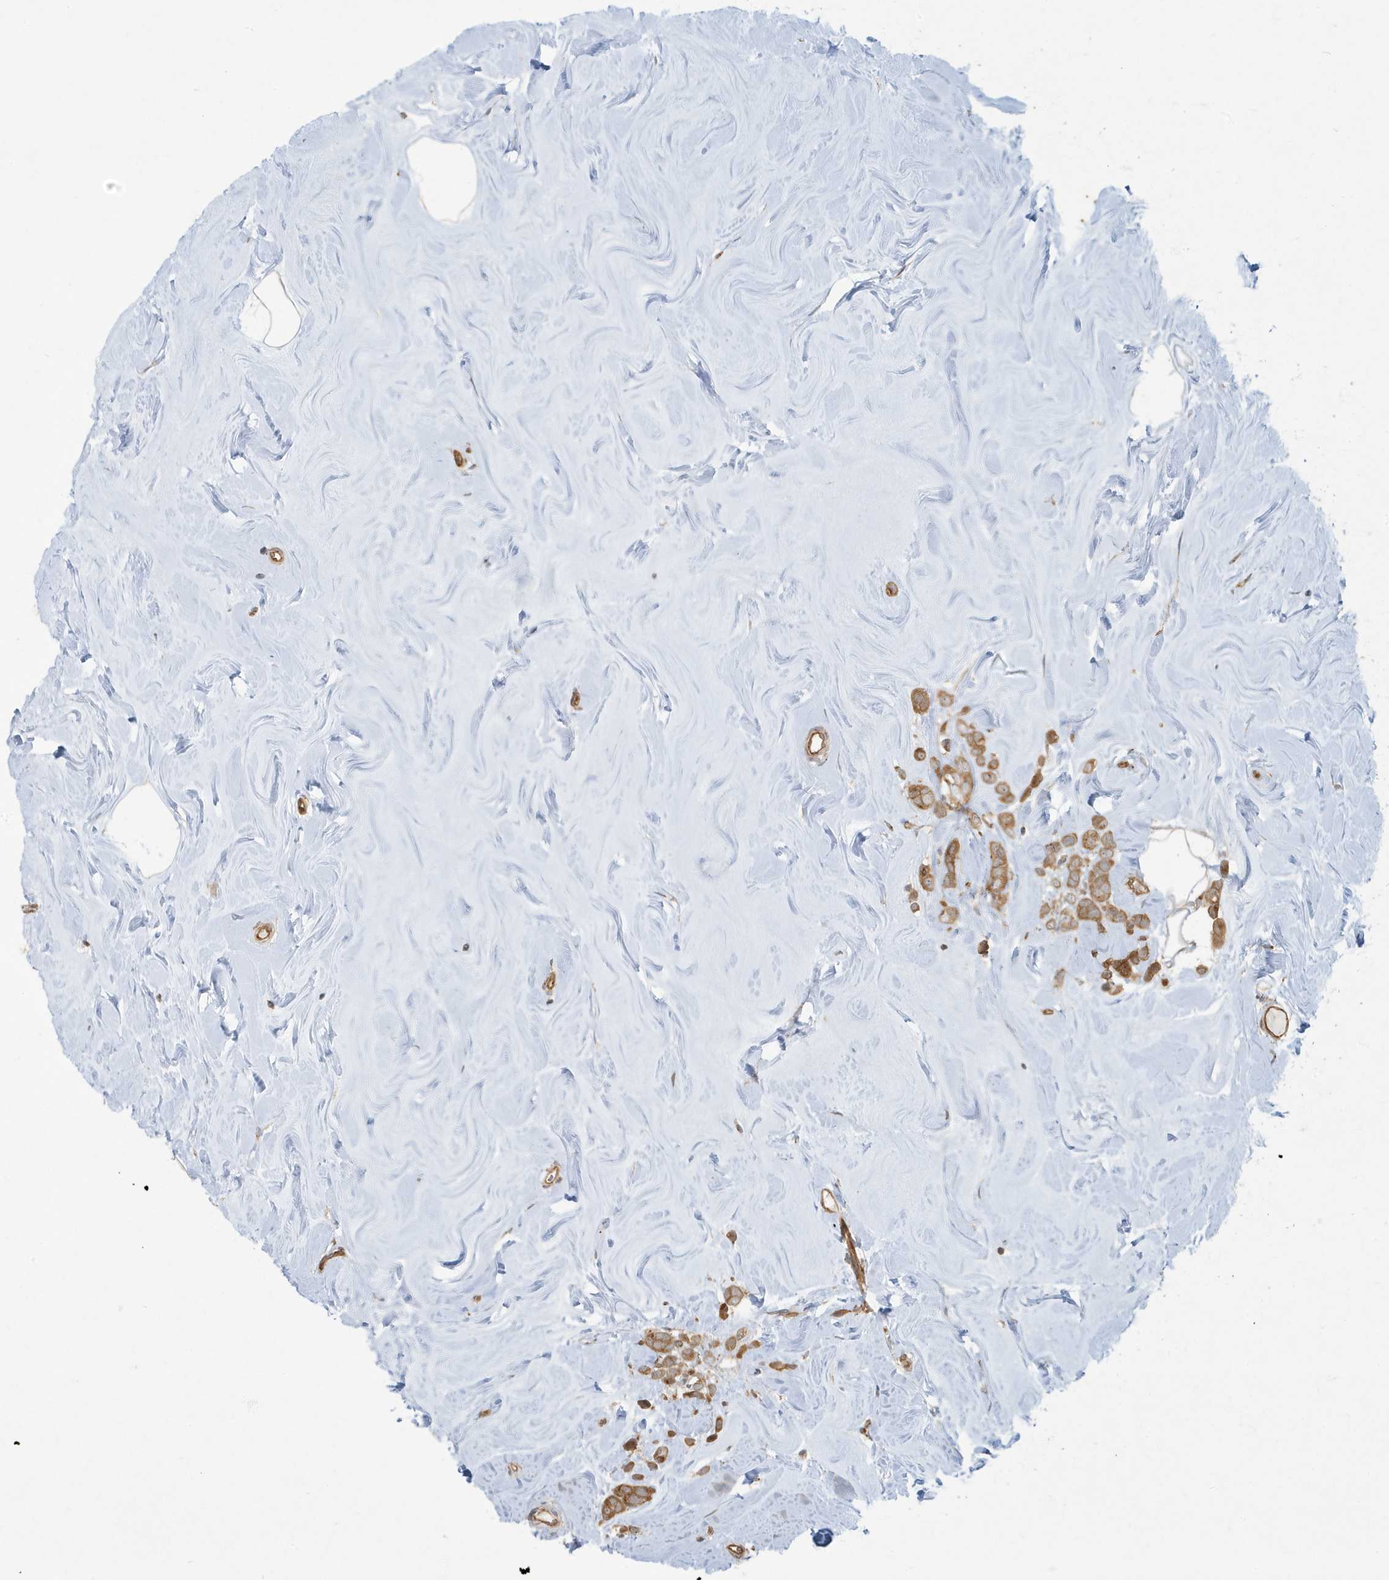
{"staining": {"intensity": "moderate", "quantity": ">75%", "location": "cytoplasmic/membranous"}, "tissue": "breast cancer", "cell_type": "Tumor cells", "image_type": "cancer", "snomed": [{"axis": "morphology", "description": "Lobular carcinoma"}, {"axis": "topography", "description": "Breast"}], "caption": "This is an image of immunohistochemistry staining of lobular carcinoma (breast), which shows moderate expression in the cytoplasmic/membranous of tumor cells.", "gene": "ATP23", "patient": {"sex": "female", "age": 47}}